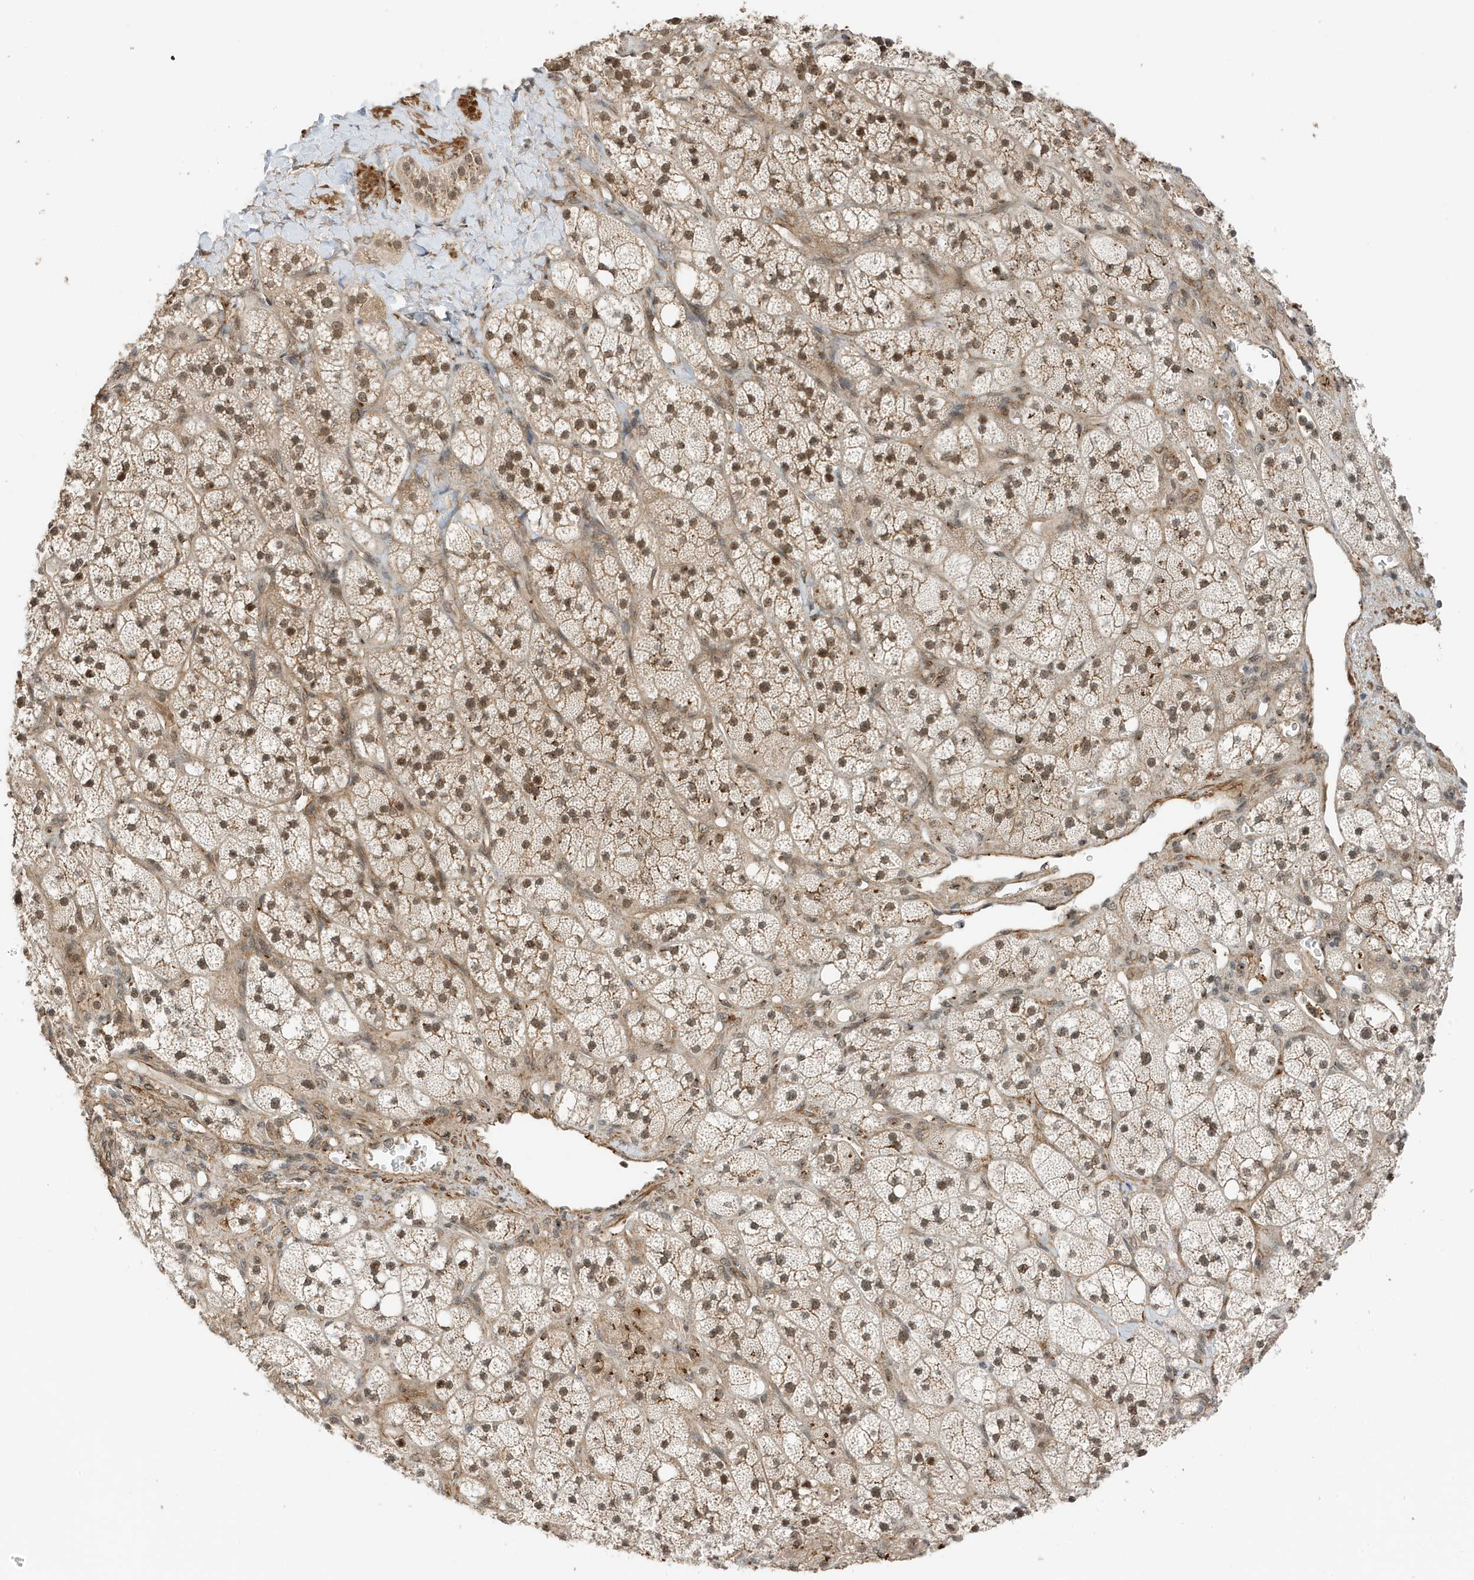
{"staining": {"intensity": "moderate", "quantity": "25%-75%", "location": "cytoplasmic/membranous,nuclear"}, "tissue": "adrenal gland", "cell_type": "Glandular cells", "image_type": "normal", "snomed": [{"axis": "morphology", "description": "Normal tissue, NOS"}, {"axis": "topography", "description": "Adrenal gland"}], "caption": "Protein expression analysis of unremarkable adrenal gland reveals moderate cytoplasmic/membranous,nuclear positivity in approximately 25%-75% of glandular cells.", "gene": "MAST3", "patient": {"sex": "male", "age": 61}}